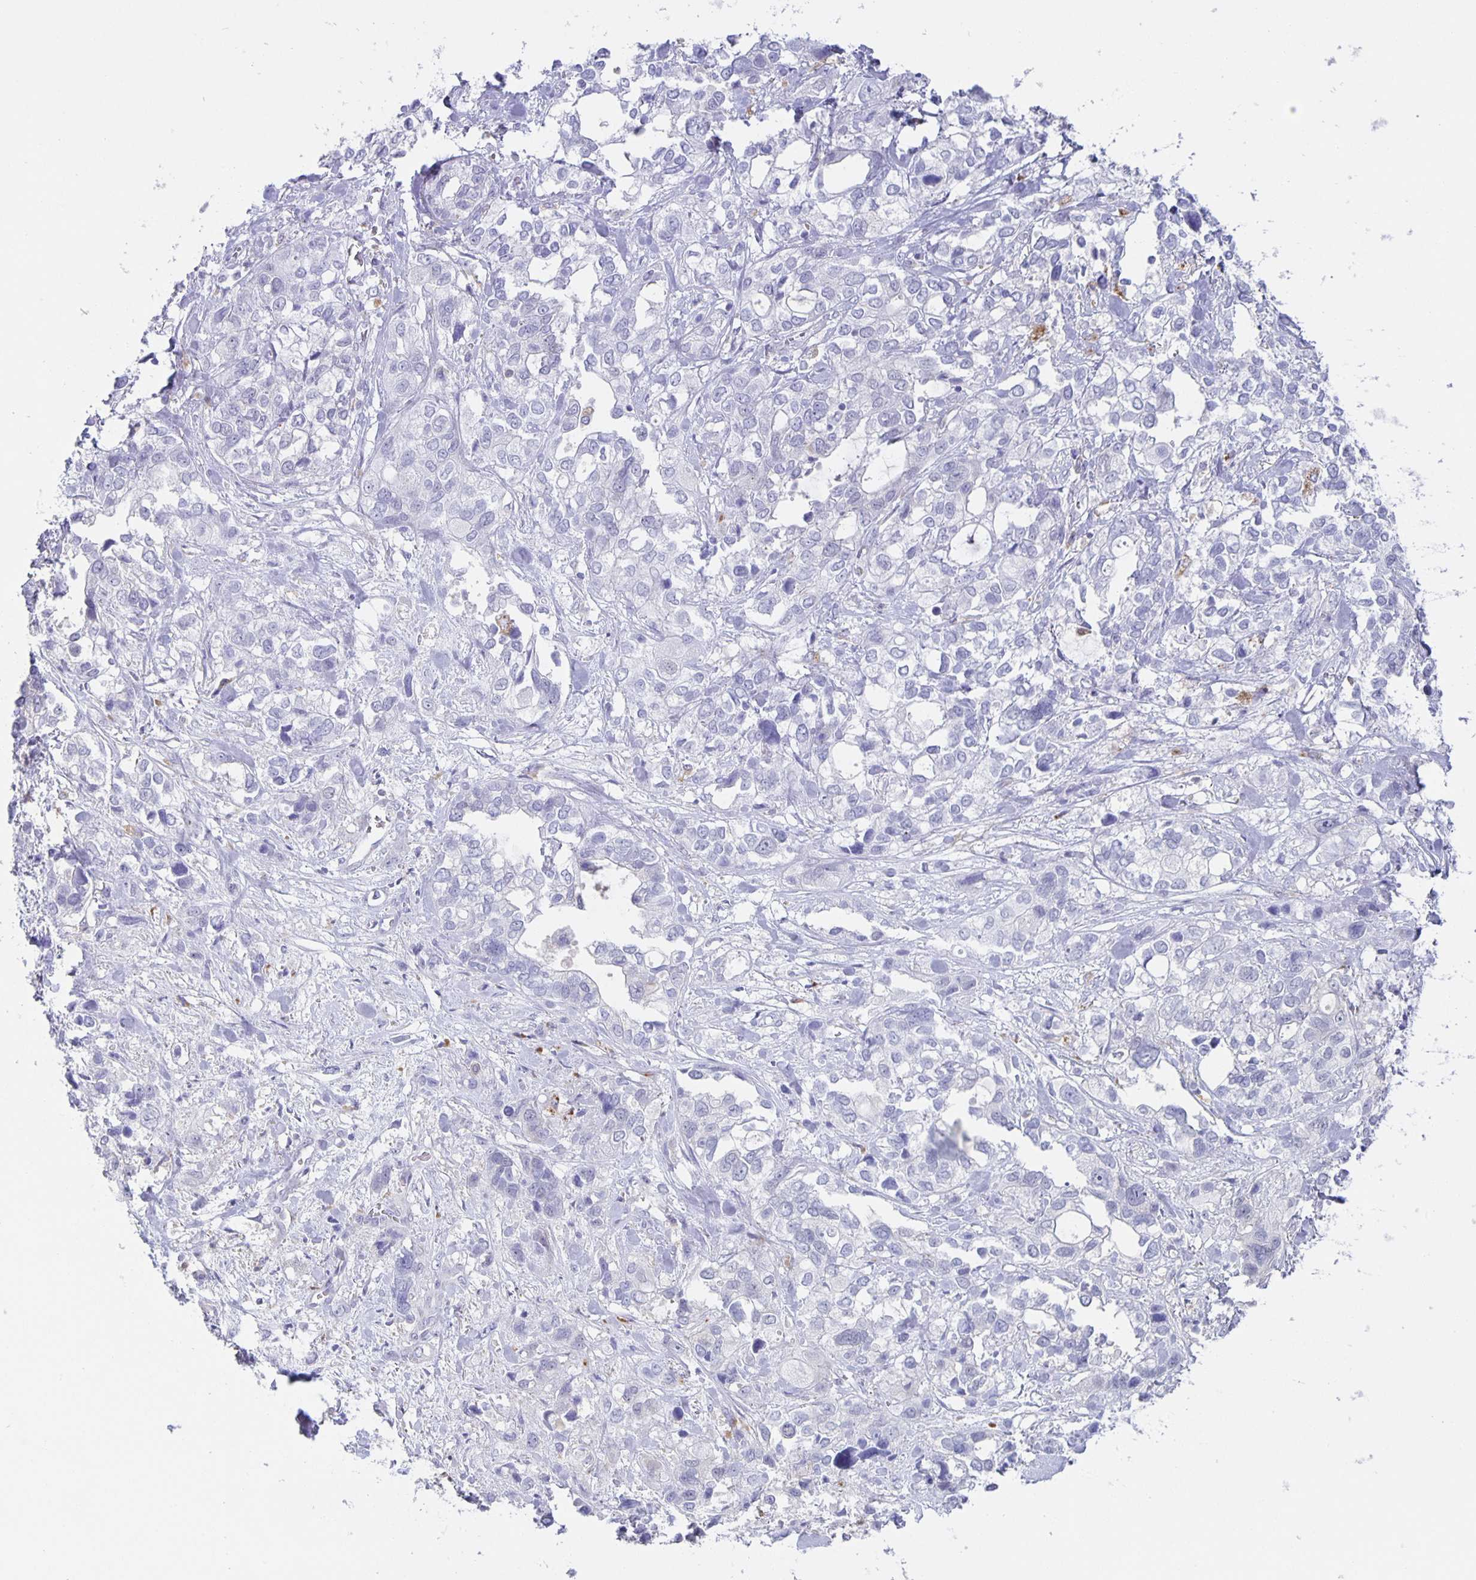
{"staining": {"intensity": "negative", "quantity": "none", "location": "none"}, "tissue": "stomach cancer", "cell_type": "Tumor cells", "image_type": "cancer", "snomed": [{"axis": "morphology", "description": "Adenocarcinoma, NOS"}, {"axis": "topography", "description": "Stomach, upper"}], "caption": "The IHC histopathology image has no significant expression in tumor cells of stomach adenocarcinoma tissue.", "gene": "LIPA", "patient": {"sex": "female", "age": 81}}